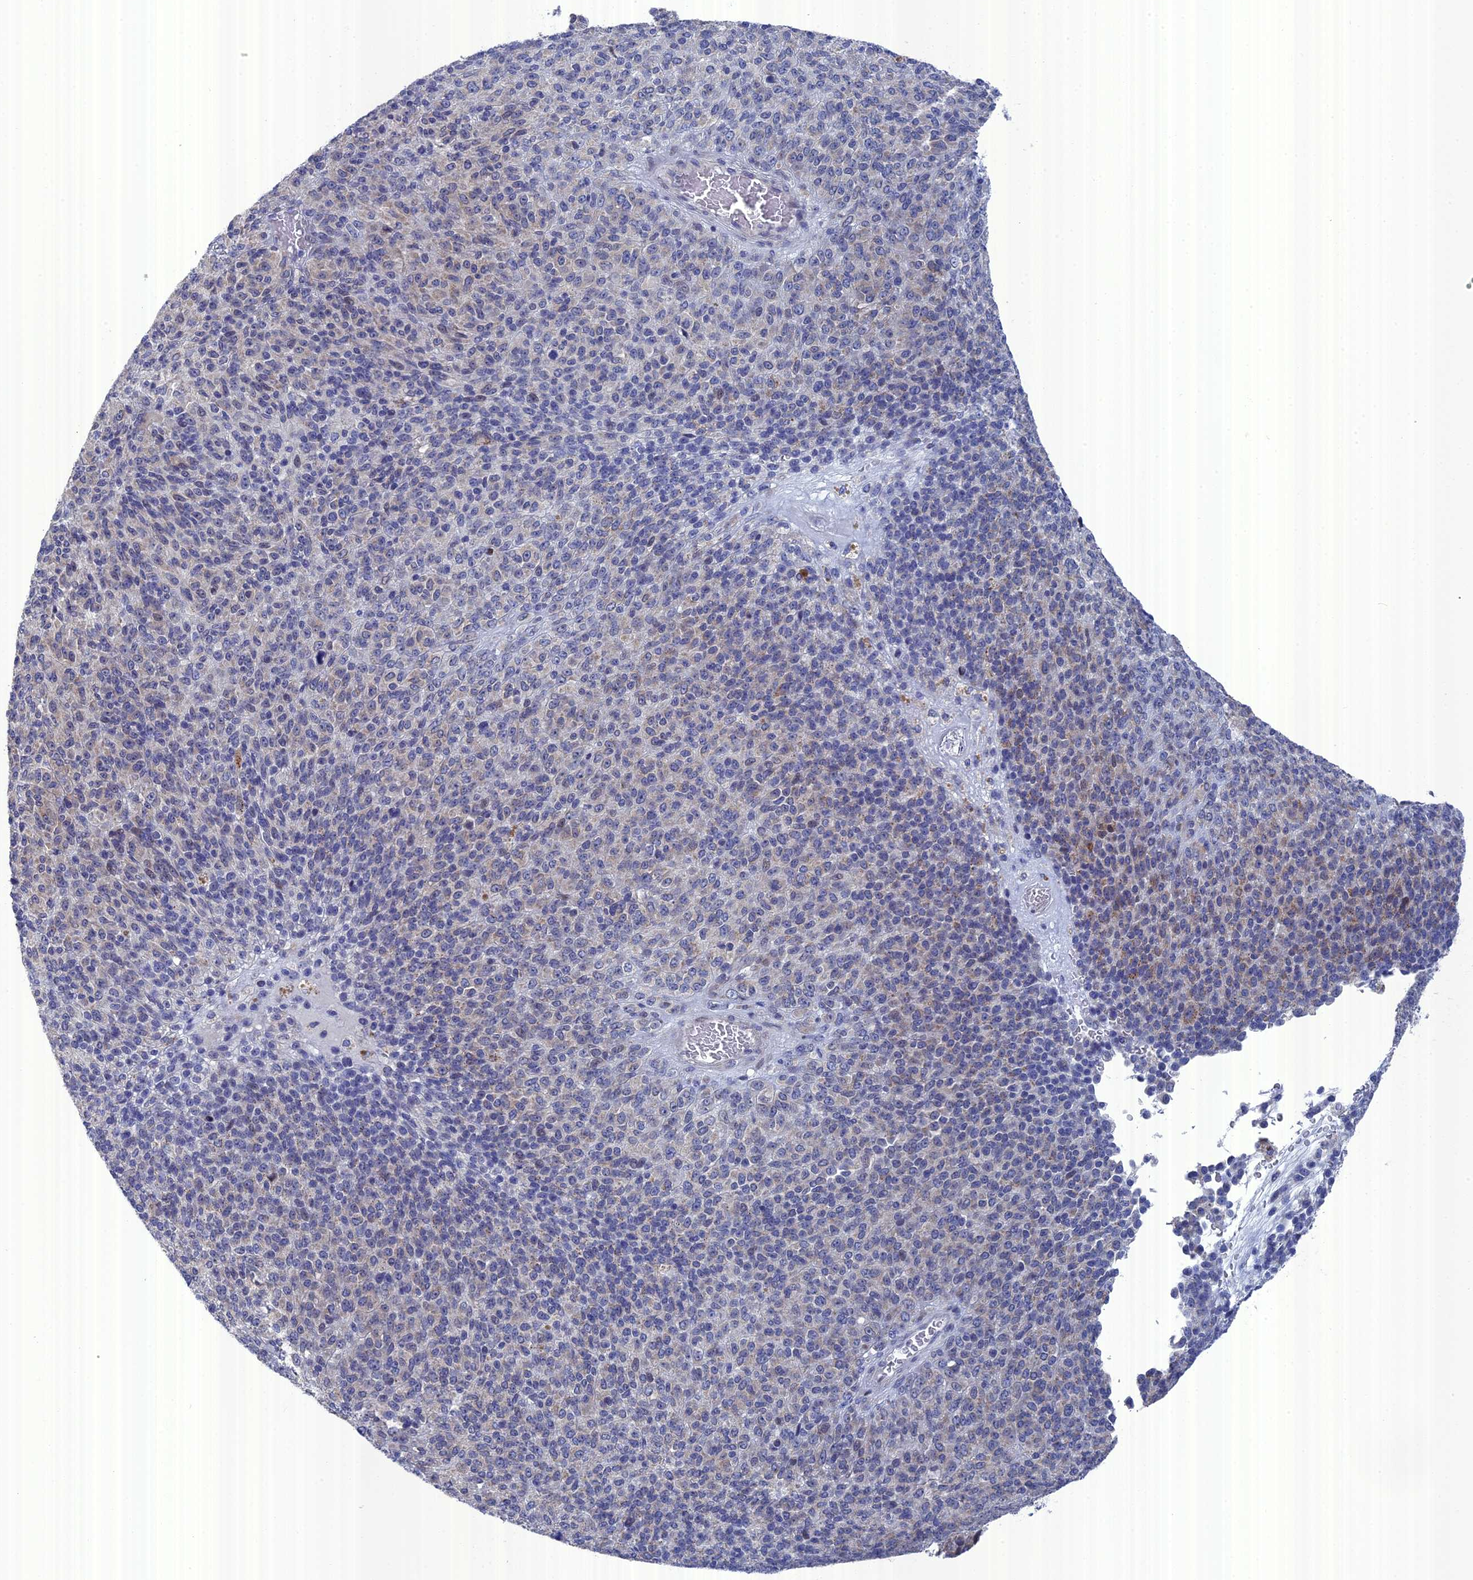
{"staining": {"intensity": "weak", "quantity": "<25%", "location": "cytoplasmic/membranous"}, "tissue": "melanoma", "cell_type": "Tumor cells", "image_type": "cancer", "snomed": [{"axis": "morphology", "description": "Malignant melanoma, Metastatic site"}, {"axis": "topography", "description": "Brain"}], "caption": "Tumor cells show no significant protein expression in melanoma.", "gene": "TMEM161A", "patient": {"sex": "female", "age": 56}}